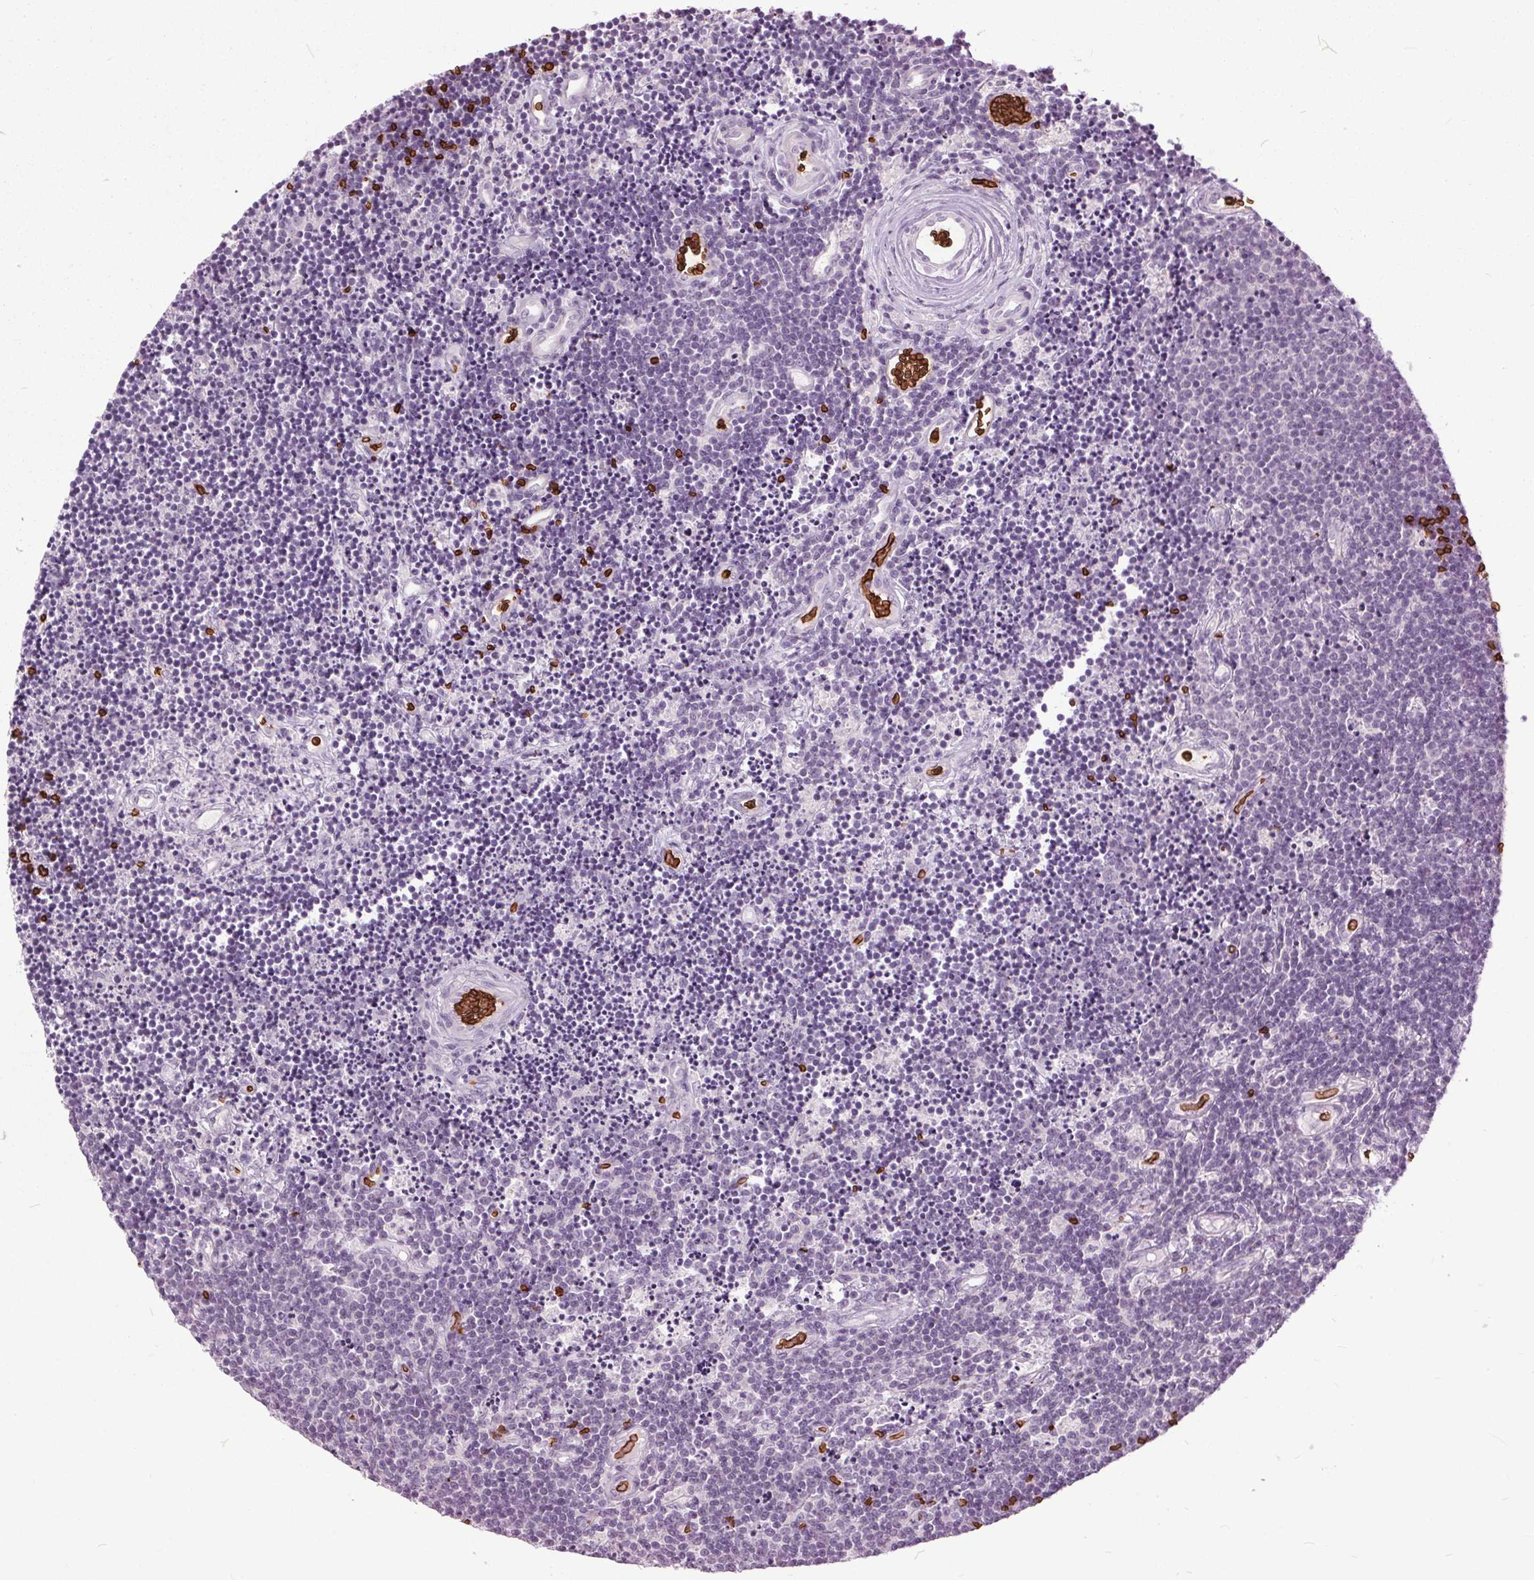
{"staining": {"intensity": "negative", "quantity": "none", "location": "none"}, "tissue": "lymphoma", "cell_type": "Tumor cells", "image_type": "cancer", "snomed": [{"axis": "morphology", "description": "Malignant lymphoma, non-Hodgkin's type, Low grade"}, {"axis": "topography", "description": "Brain"}], "caption": "Photomicrograph shows no significant protein staining in tumor cells of lymphoma.", "gene": "SLC4A1", "patient": {"sex": "female", "age": 66}}